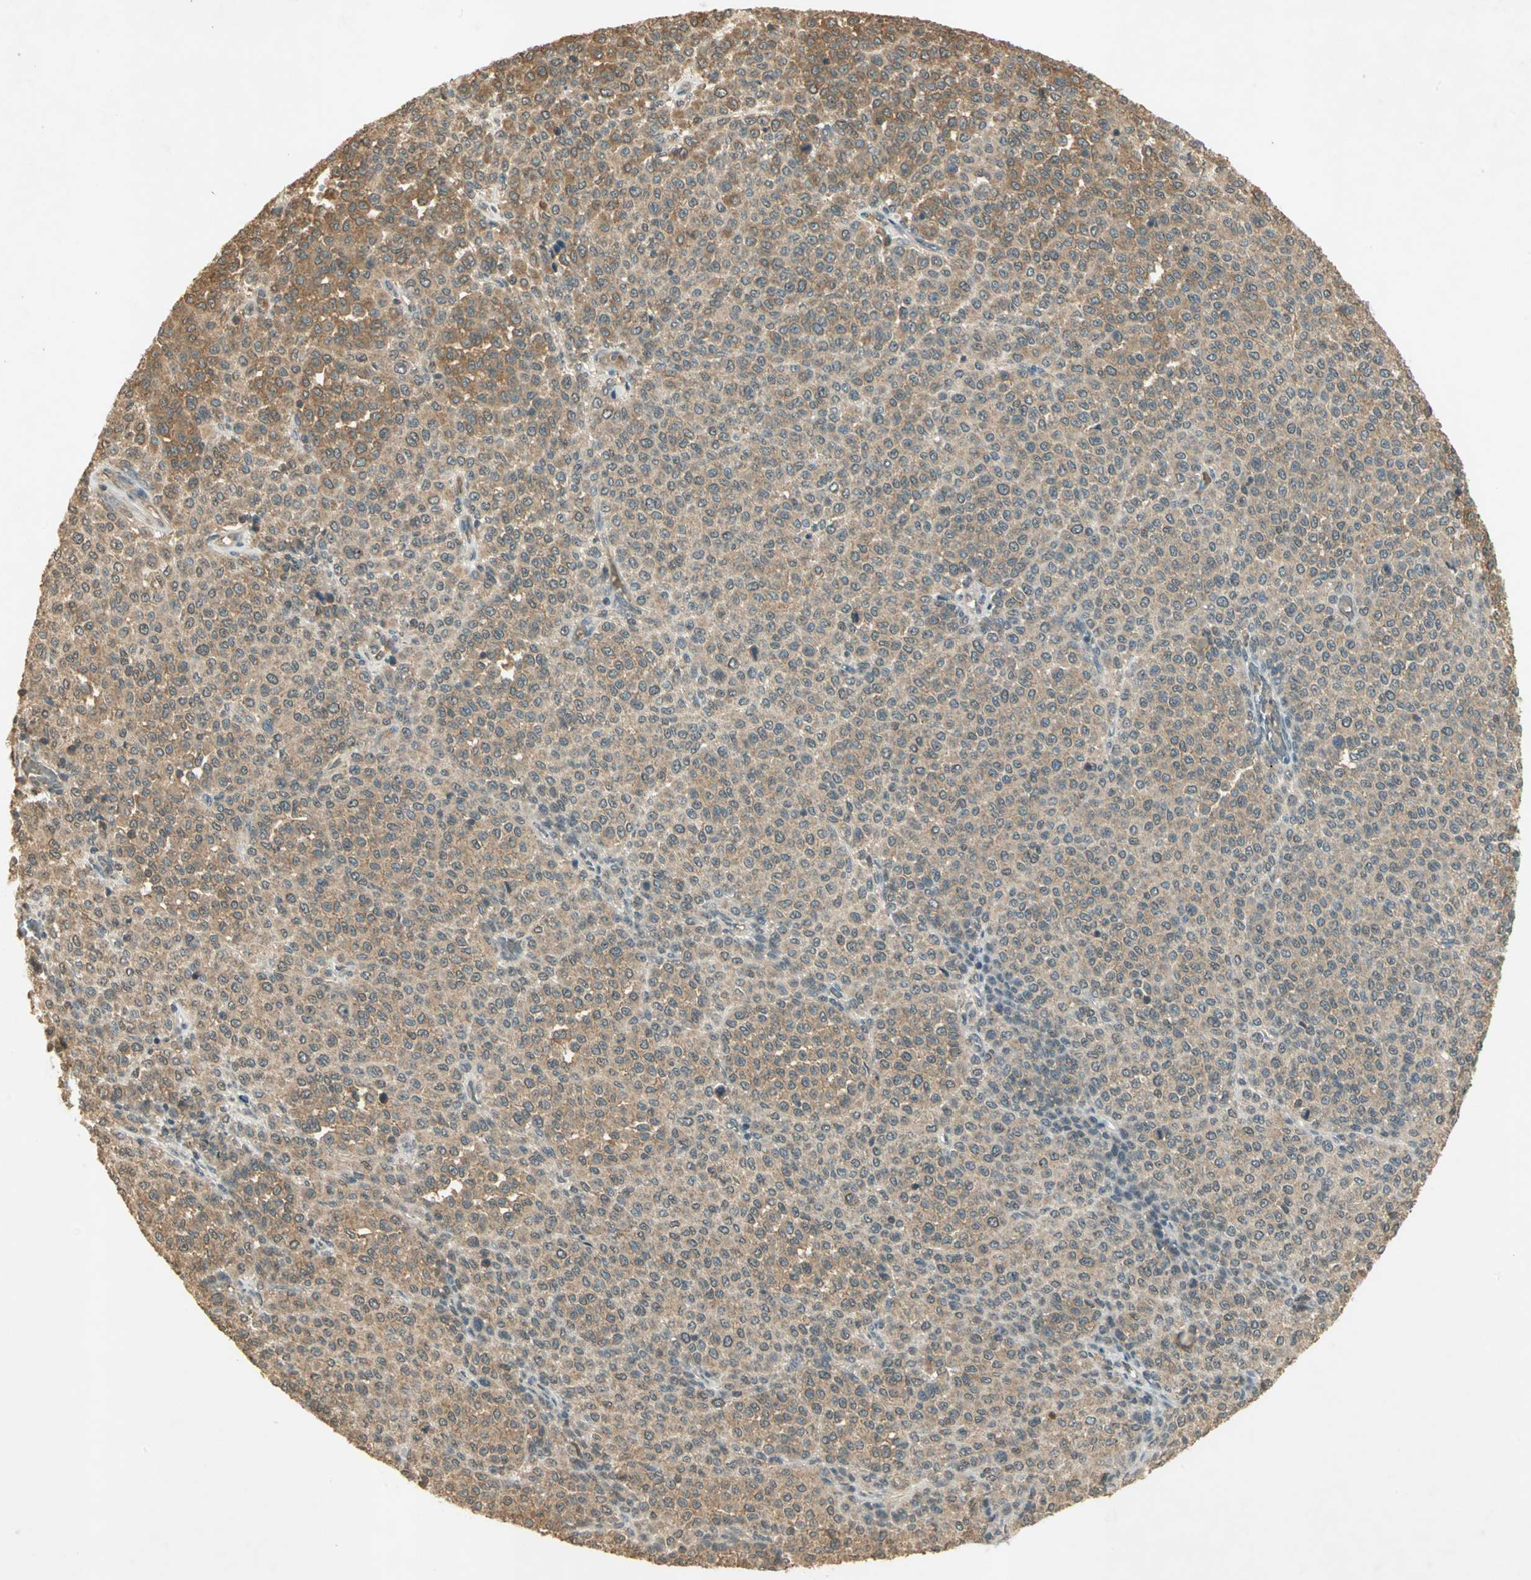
{"staining": {"intensity": "weak", "quantity": ">75%", "location": "cytoplasmic/membranous"}, "tissue": "melanoma", "cell_type": "Tumor cells", "image_type": "cancer", "snomed": [{"axis": "morphology", "description": "Malignant melanoma, Metastatic site"}, {"axis": "topography", "description": "Pancreas"}], "caption": "There is low levels of weak cytoplasmic/membranous positivity in tumor cells of malignant melanoma (metastatic site), as demonstrated by immunohistochemical staining (brown color).", "gene": "KEAP1", "patient": {"sex": "female", "age": 30}}